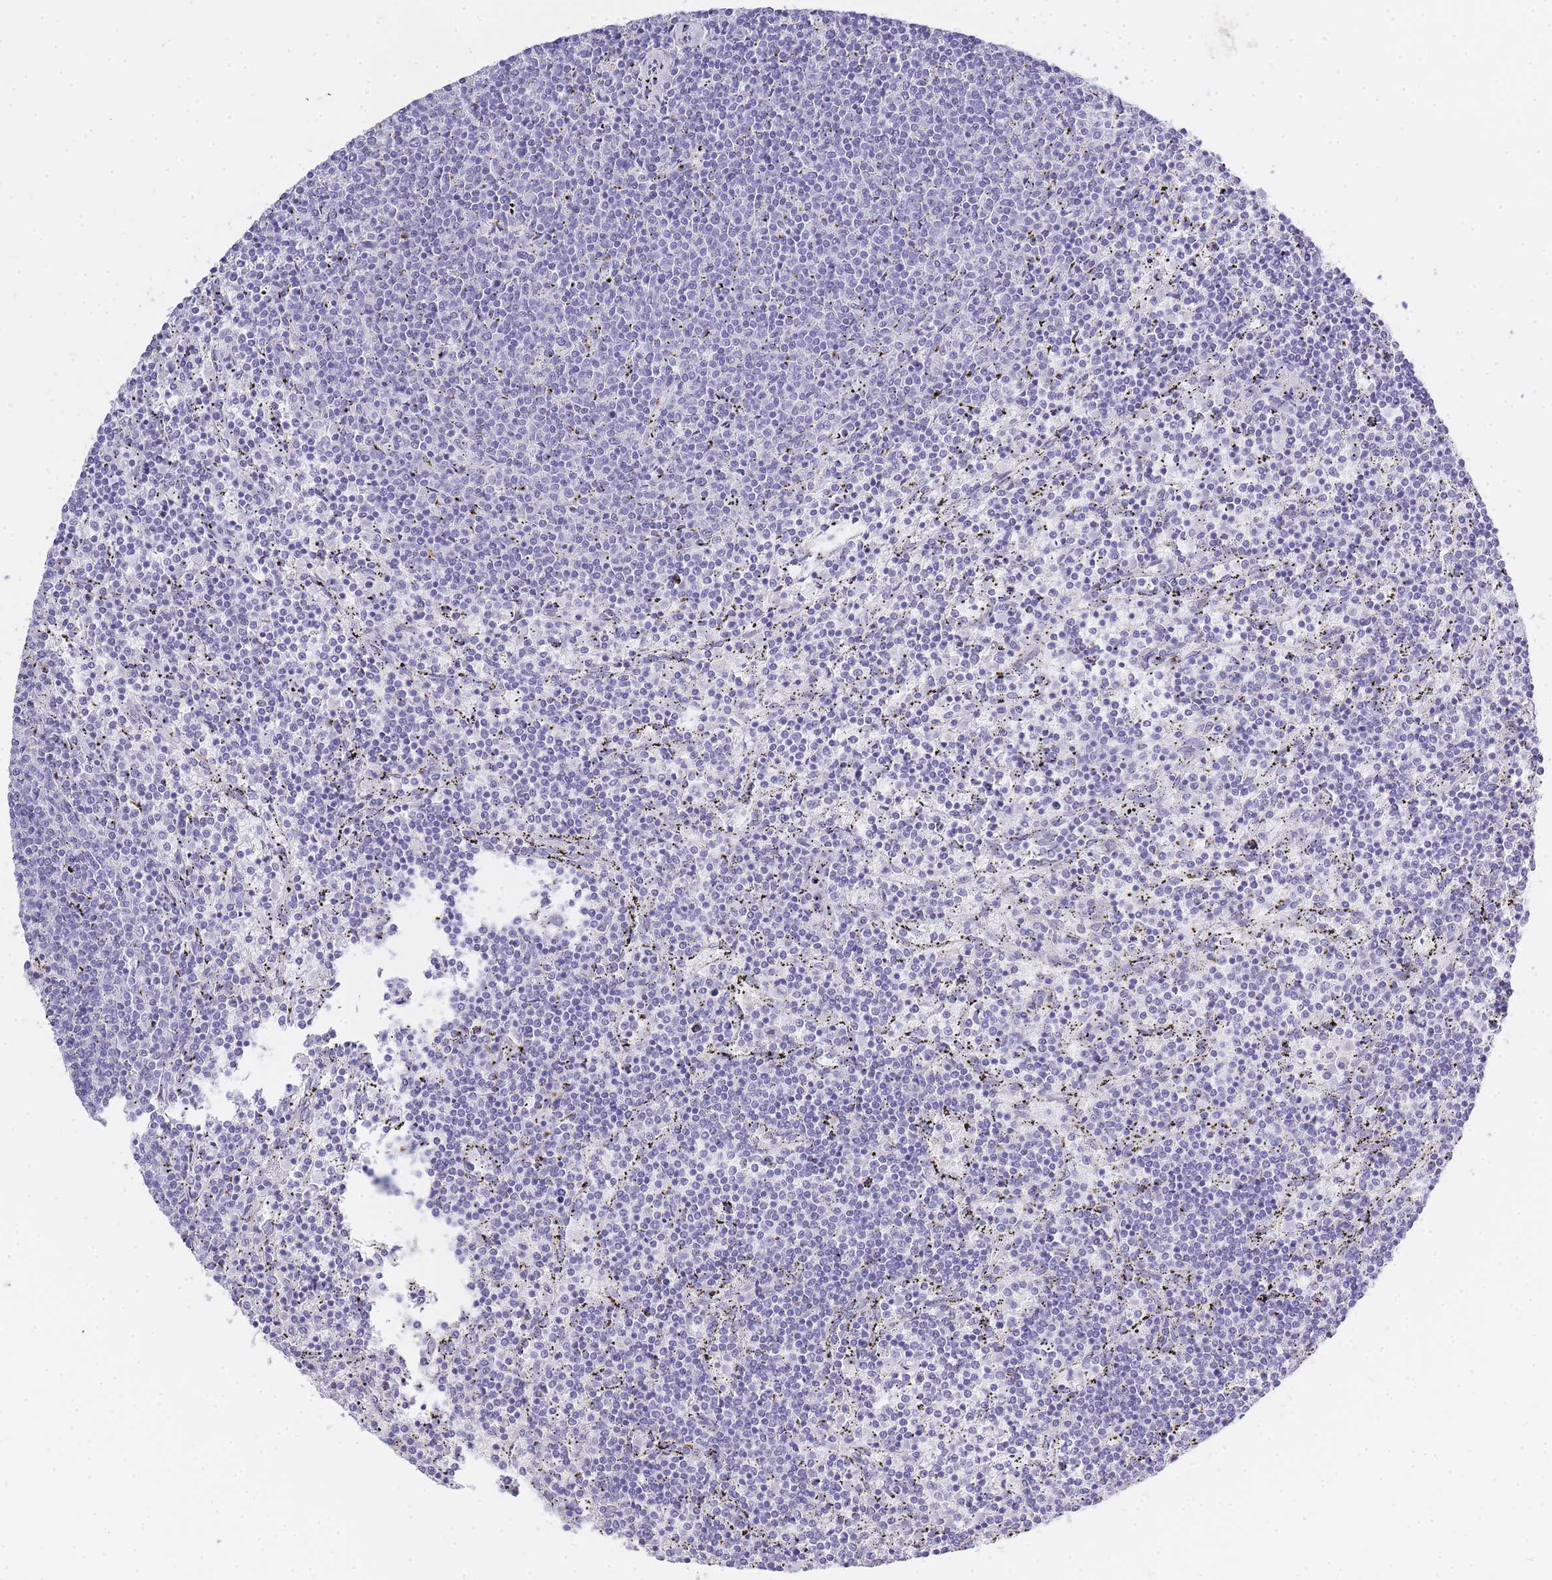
{"staining": {"intensity": "negative", "quantity": "none", "location": "none"}, "tissue": "lymphoma", "cell_type": "Tumor cells", "image_type": "cancer", "snomed": [{"axis": "morphology", "description": "Malignant lymphoma, non-Hodgkin's type, Low grade"}, {"axis": "topography", "description": "Spleen"}], "caption": "IHC photomicrograph of lymphoma stained for a protein (brown), which displays no staining in tumor cells.", "gene": "RHO", "patient": {"sex": "female", "age": 50}}